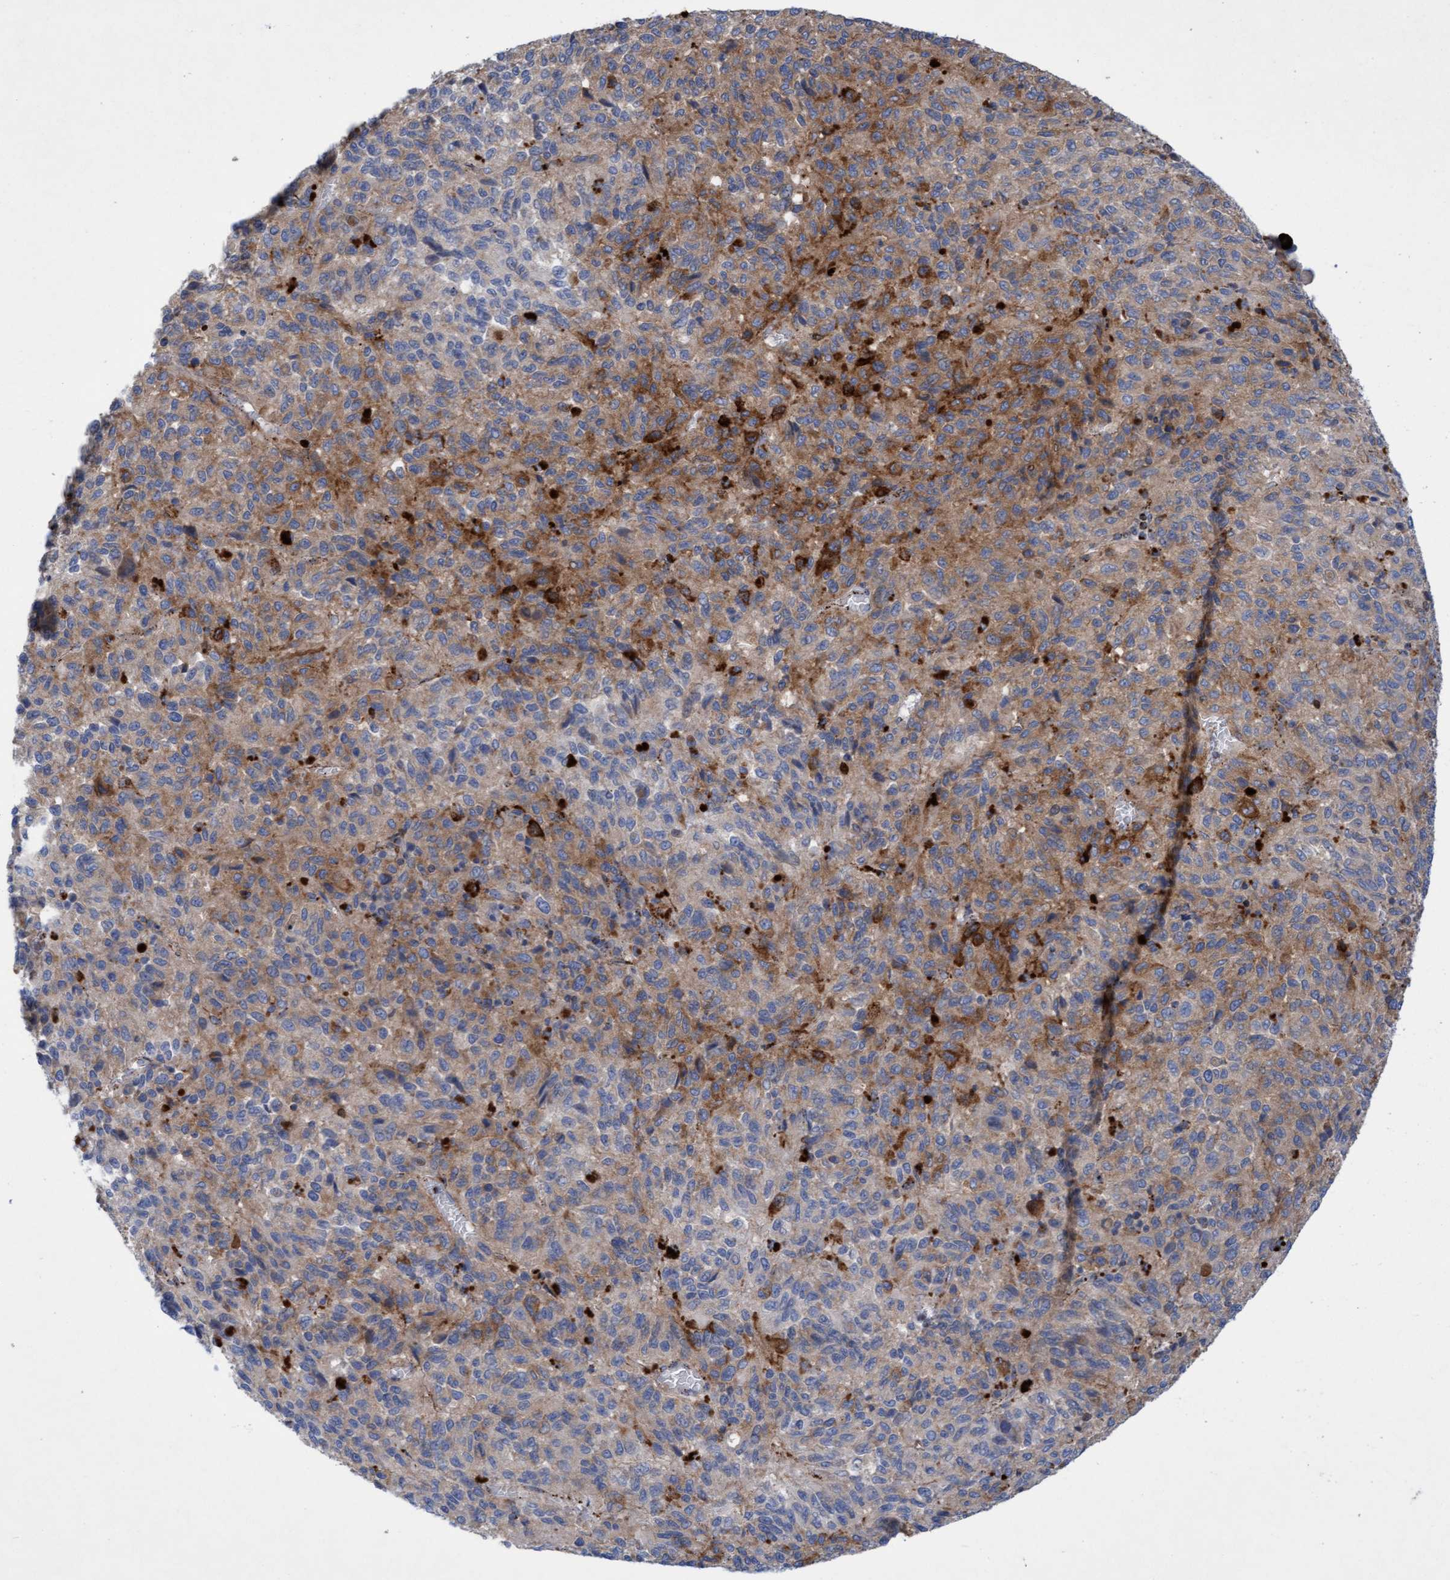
{"staining": {"intensity": "moderate", "quantity": "25%-75%", "location": "cytoplasmic/membranous"}, "tissue": "melanoma", "cell_type": "Tumor cells", "image_type": "cancer", "snomed": [{"axis": "morphology", "description": "Malignant melanoma, Metastatic site"}, {"axis": "topography", "description": "Lung"}], "caption": "DAB immunohistochemical staining of malignant melanoma (metastatic site) exhibits moderate cytoplasmic/membranous protein expression in about 25%-75% of tumor cells.", "gene": "SGSH", "patient": {"sex": "male", "age": 64}}